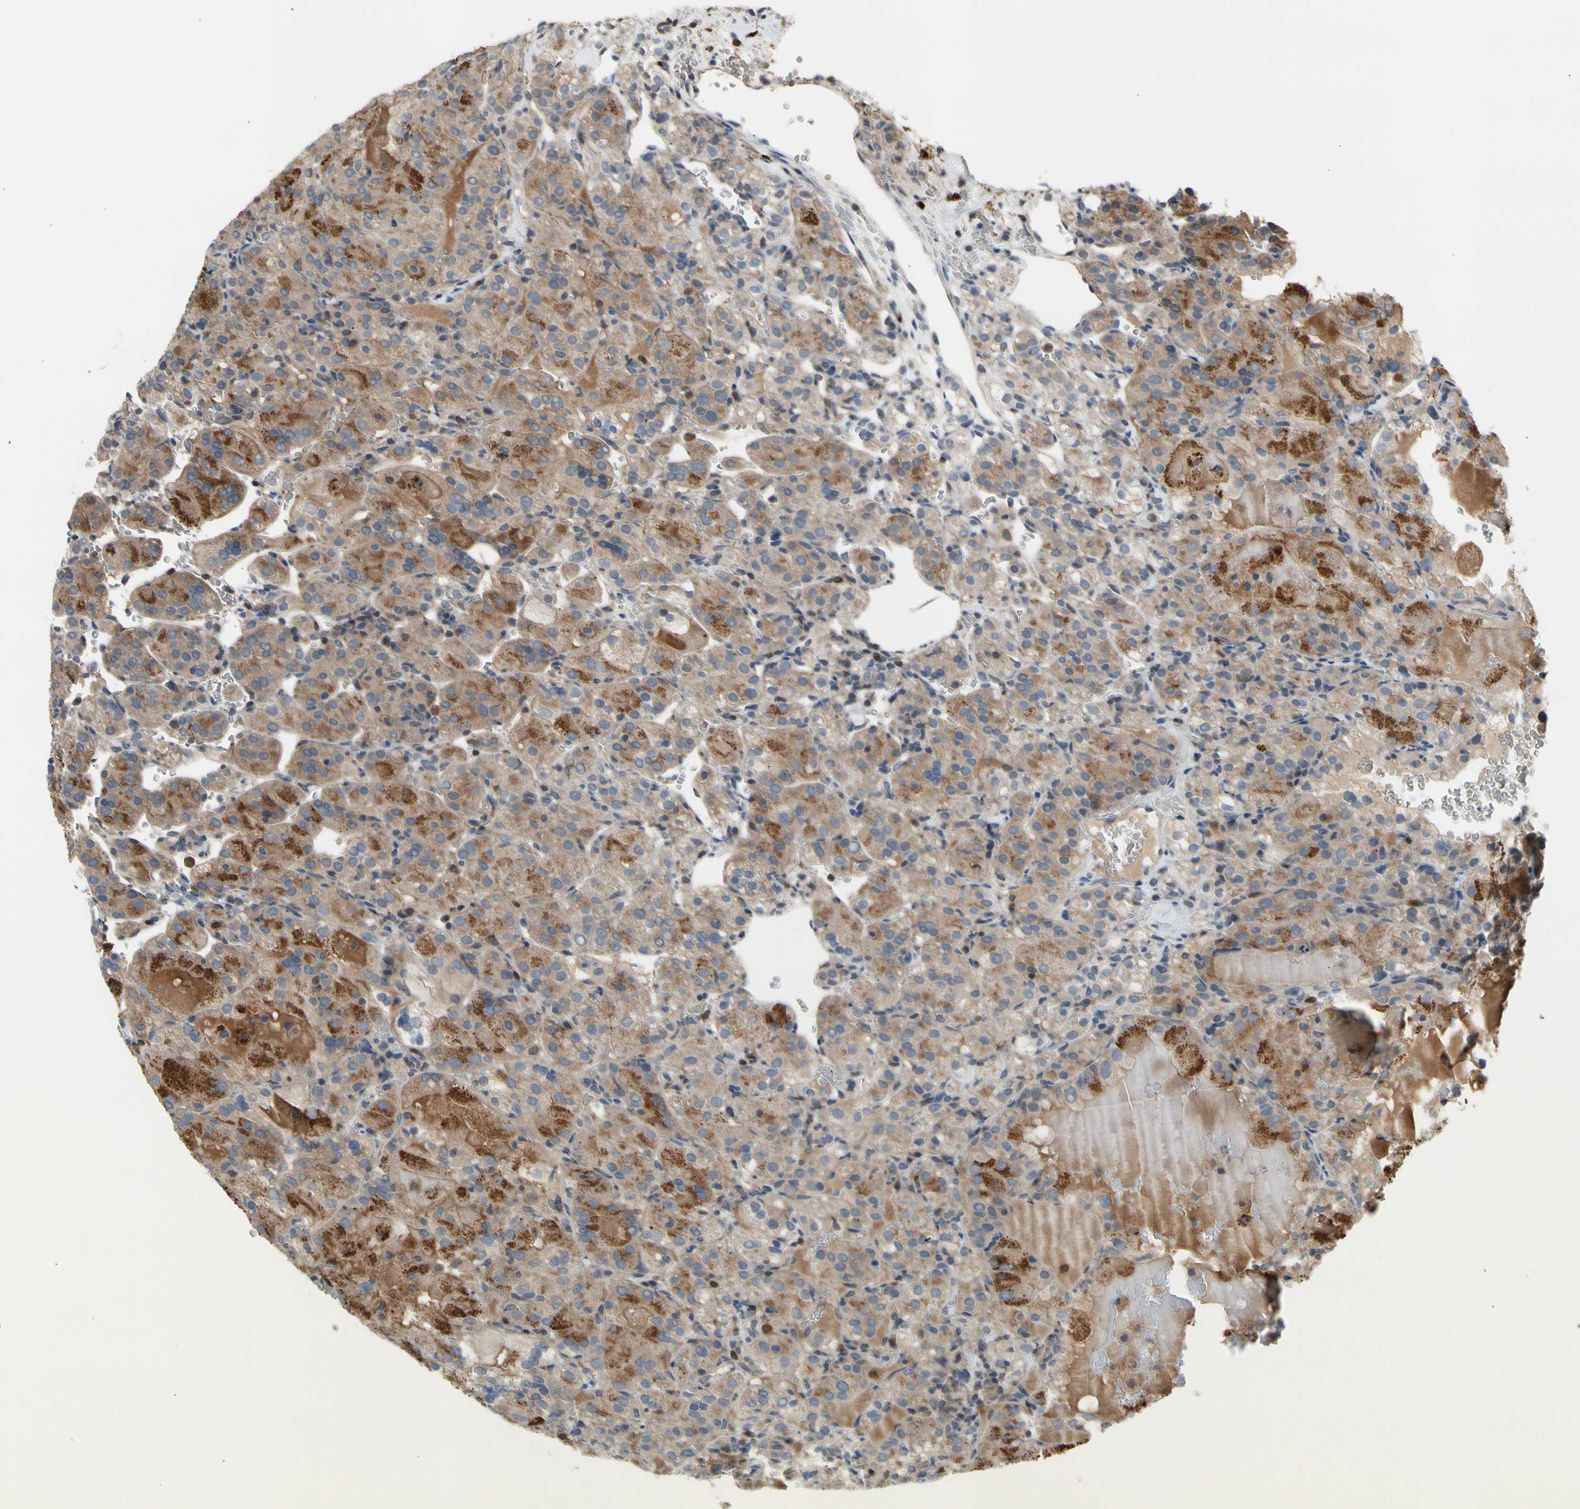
{"staining": {"intensity": "moderate", "quantity": ">75%", "location": "cytoplasmic/membranous"}, "tissue": "renal cancer", "cell_type": "Tumor cells", "image_type": "cancer", "snomed": [{"axis": "morphology", "description": "Normal tissue, NOS"}, {"axis": "morphology", "description": "Adenocarcinoma, NOS"}, {"axis": "topography", "description": "Kidney"}], "caption": "This histopathology image demonstrates renal adenocarcinoma stained with IHC to label a protein in brown. The cytoplasmic/membranous of tumor cells show moderate positivity for the protein. Nuclei are counter-stained blue.", "gene": "GALNT5", "patient": {"sex": "male", "age": 61}}